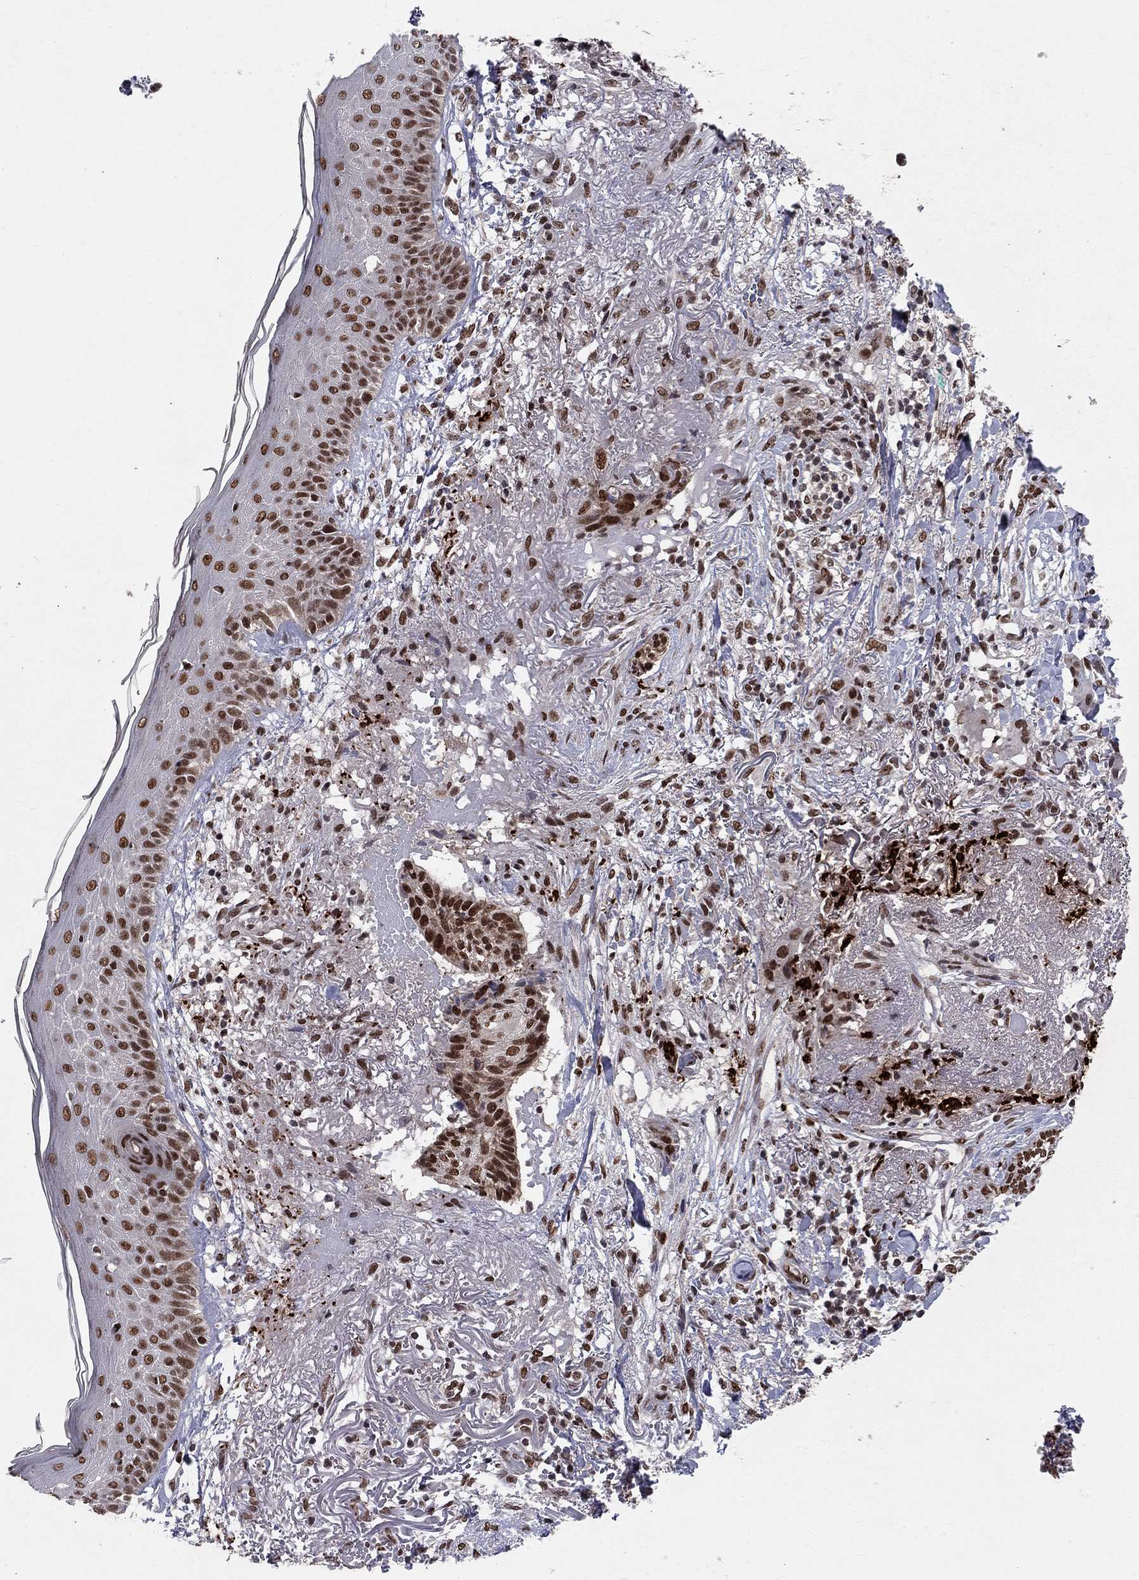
{"staining": {"intensity": "strong", "quantity": ">75%", "location": "nuclear"}, "tissue": "skin cancer", "cell_type": "Tumor cells", "image_type": "cancer", "snomed": [{"axis": "morphology", "description": "Normal tissue, NOS"}, {"axis": "morphology", "description": "Basal cell carcinoma"}, {"axis": "topography", "description": "Skin"}], "caption": "The image shows immunohistochemical staining of skin basal cell carcinoma. There is strong nuclear staining is appreciated in about >75% of tumor cells.", "gene": "SAP30L", "patient": {"sex": "male", "age": 84}}